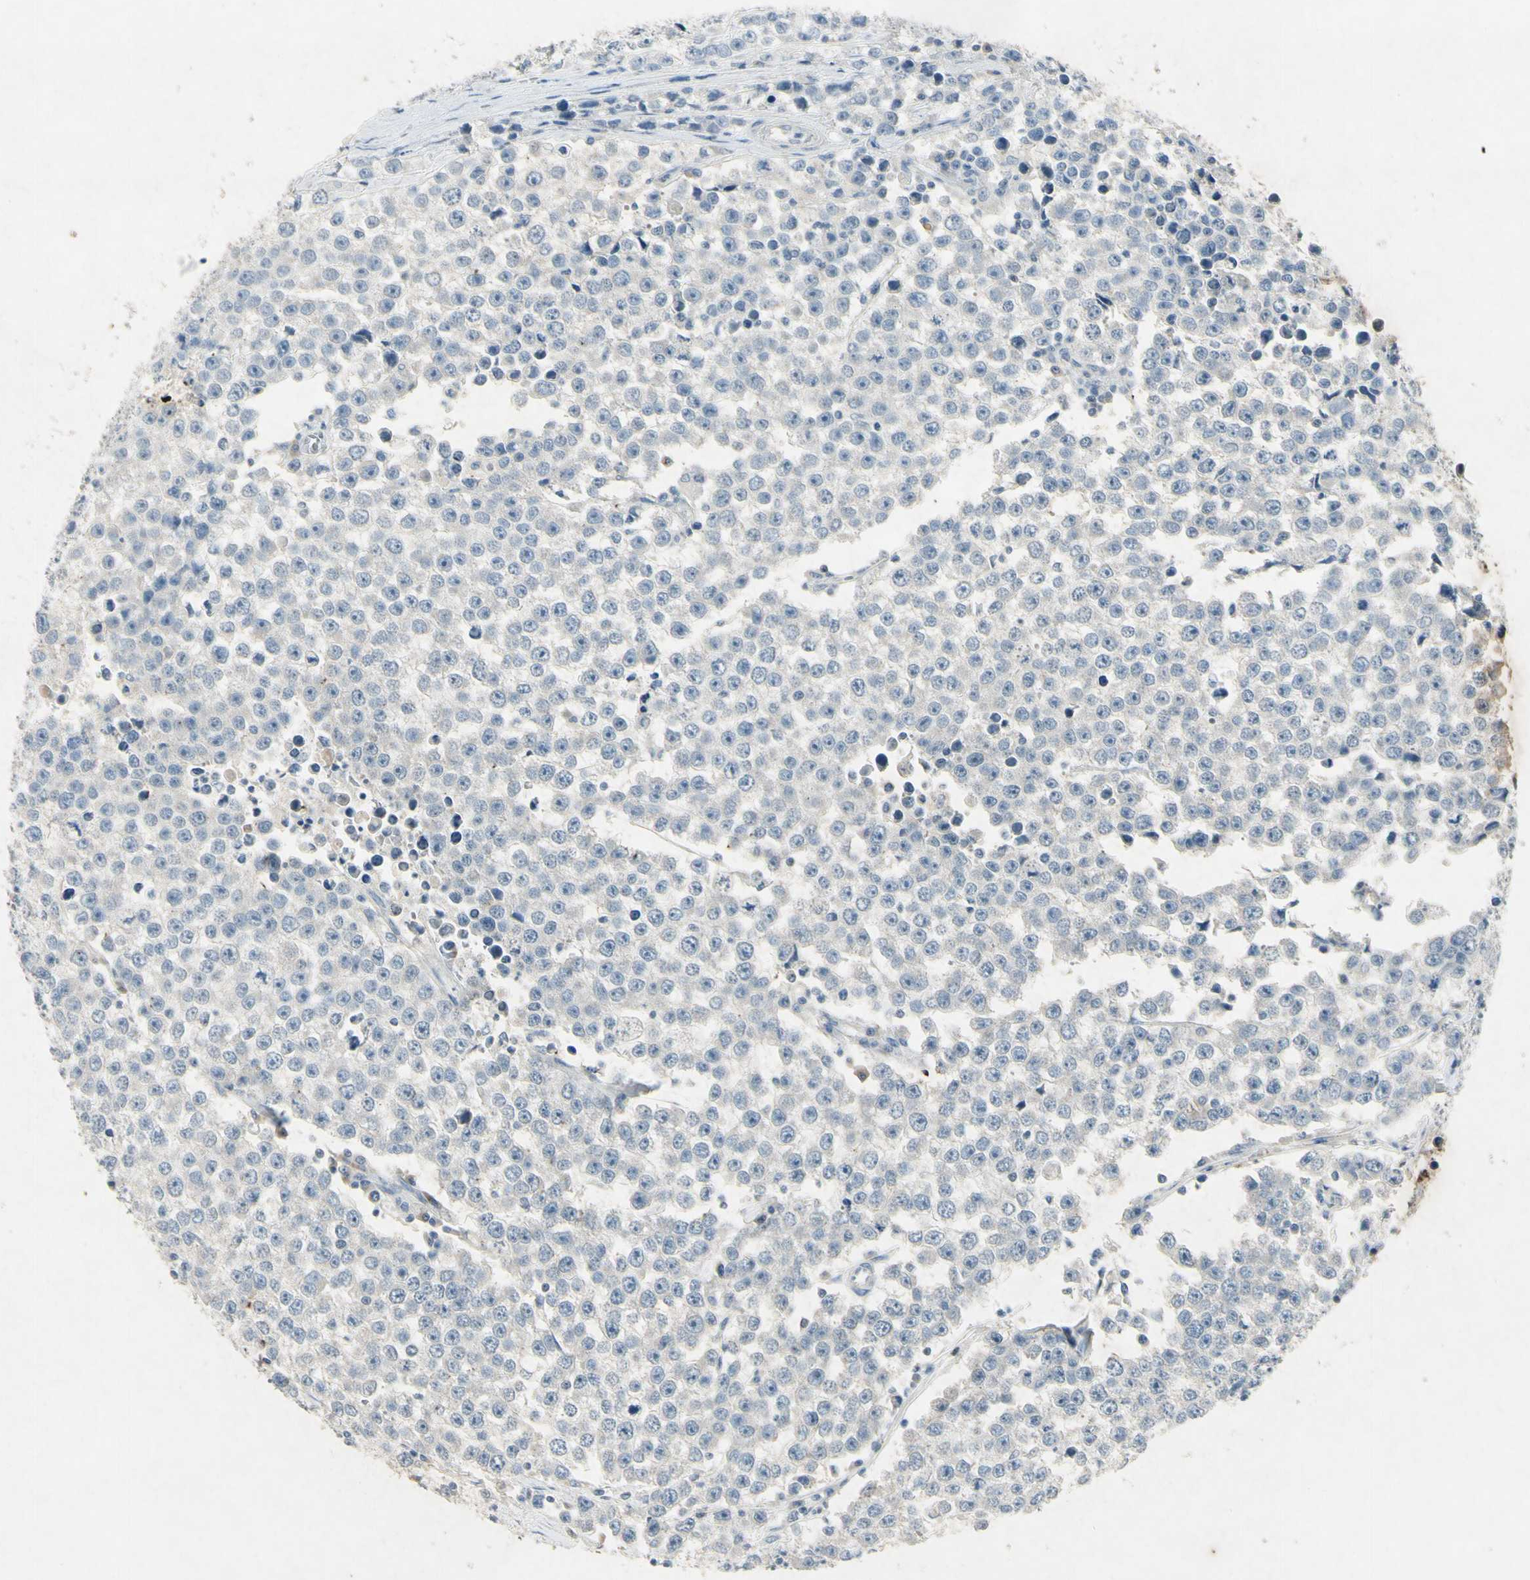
{"staining": {"intensity": "negative", "quantity": "none", "location": "none"}, "tissue": "testis cancer", "cell_type": "Tumor cells", "image_type": "cancer", "snomed": [{"axis": "morphology", "description": "Seminoma, NOS"}, {"axis": "morphology", "description": "Carcinoma, Embryonal, NOS"}, {"axis": "topography", "description": "Testis"}], "caption": "This is an immunohistochemistry histopathology image of human seminoma (testis). There is no expression in tumor cells.", "gene": "SNAP91", "patient": {"sex": "male", "age": 52}}